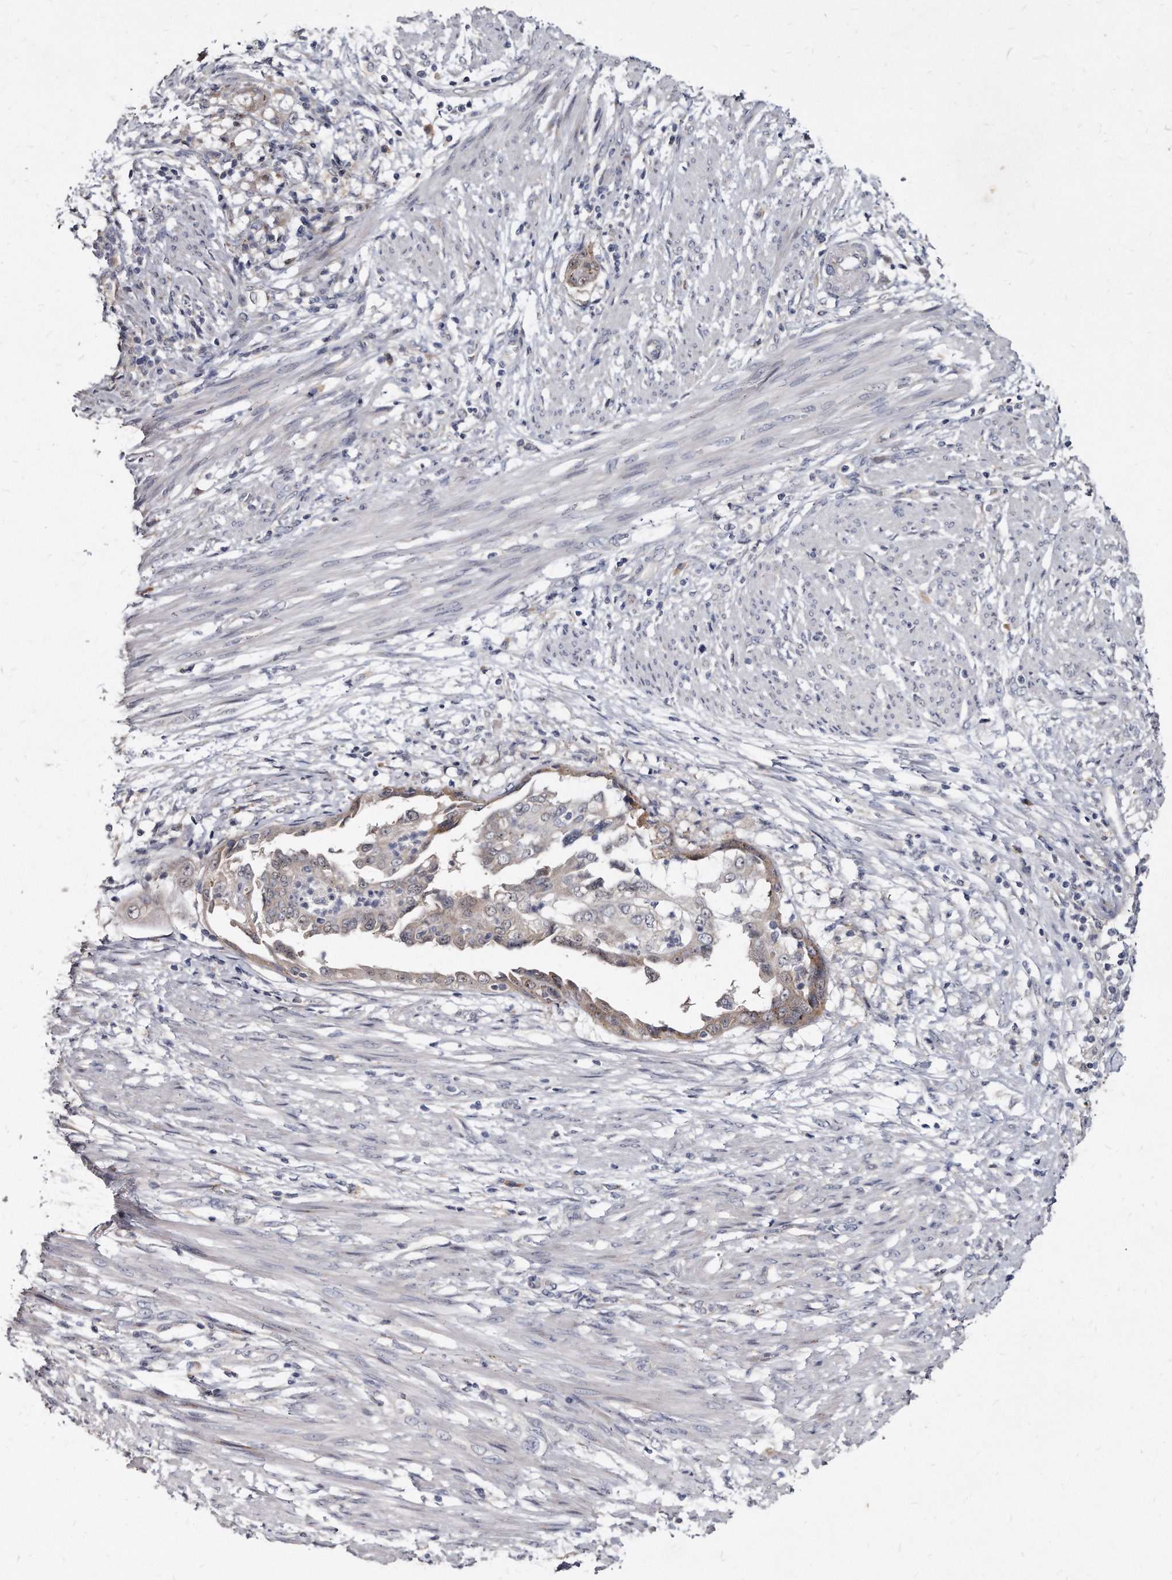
{"staining": {"intensity": "weak", "quantity": "<25%", "location": "cytoplasmic/membranous"}, "tissue": "endometrial cancer", "cell_type": "Tumor cells", "image_type": "cancer", "snomed": [{"axis": "morphology", "description": "Adenocarcinoma, NOS"}, {"axis": "topography", "description": "Endometrium"}], "caption": "High magnification brightfield microscopy of adenocarcinoma (endometrial) stained with DAB (3,3'-diaminobenzidine) (brown) and counterstained with hematoxylin (blue): tumor cells show no significant staining. (Immunohistochemistry (ihc), brightfield microscopy, high magnification).", "gene": "KLHDC3", "patient": {"sex": "female", "age": 85}}